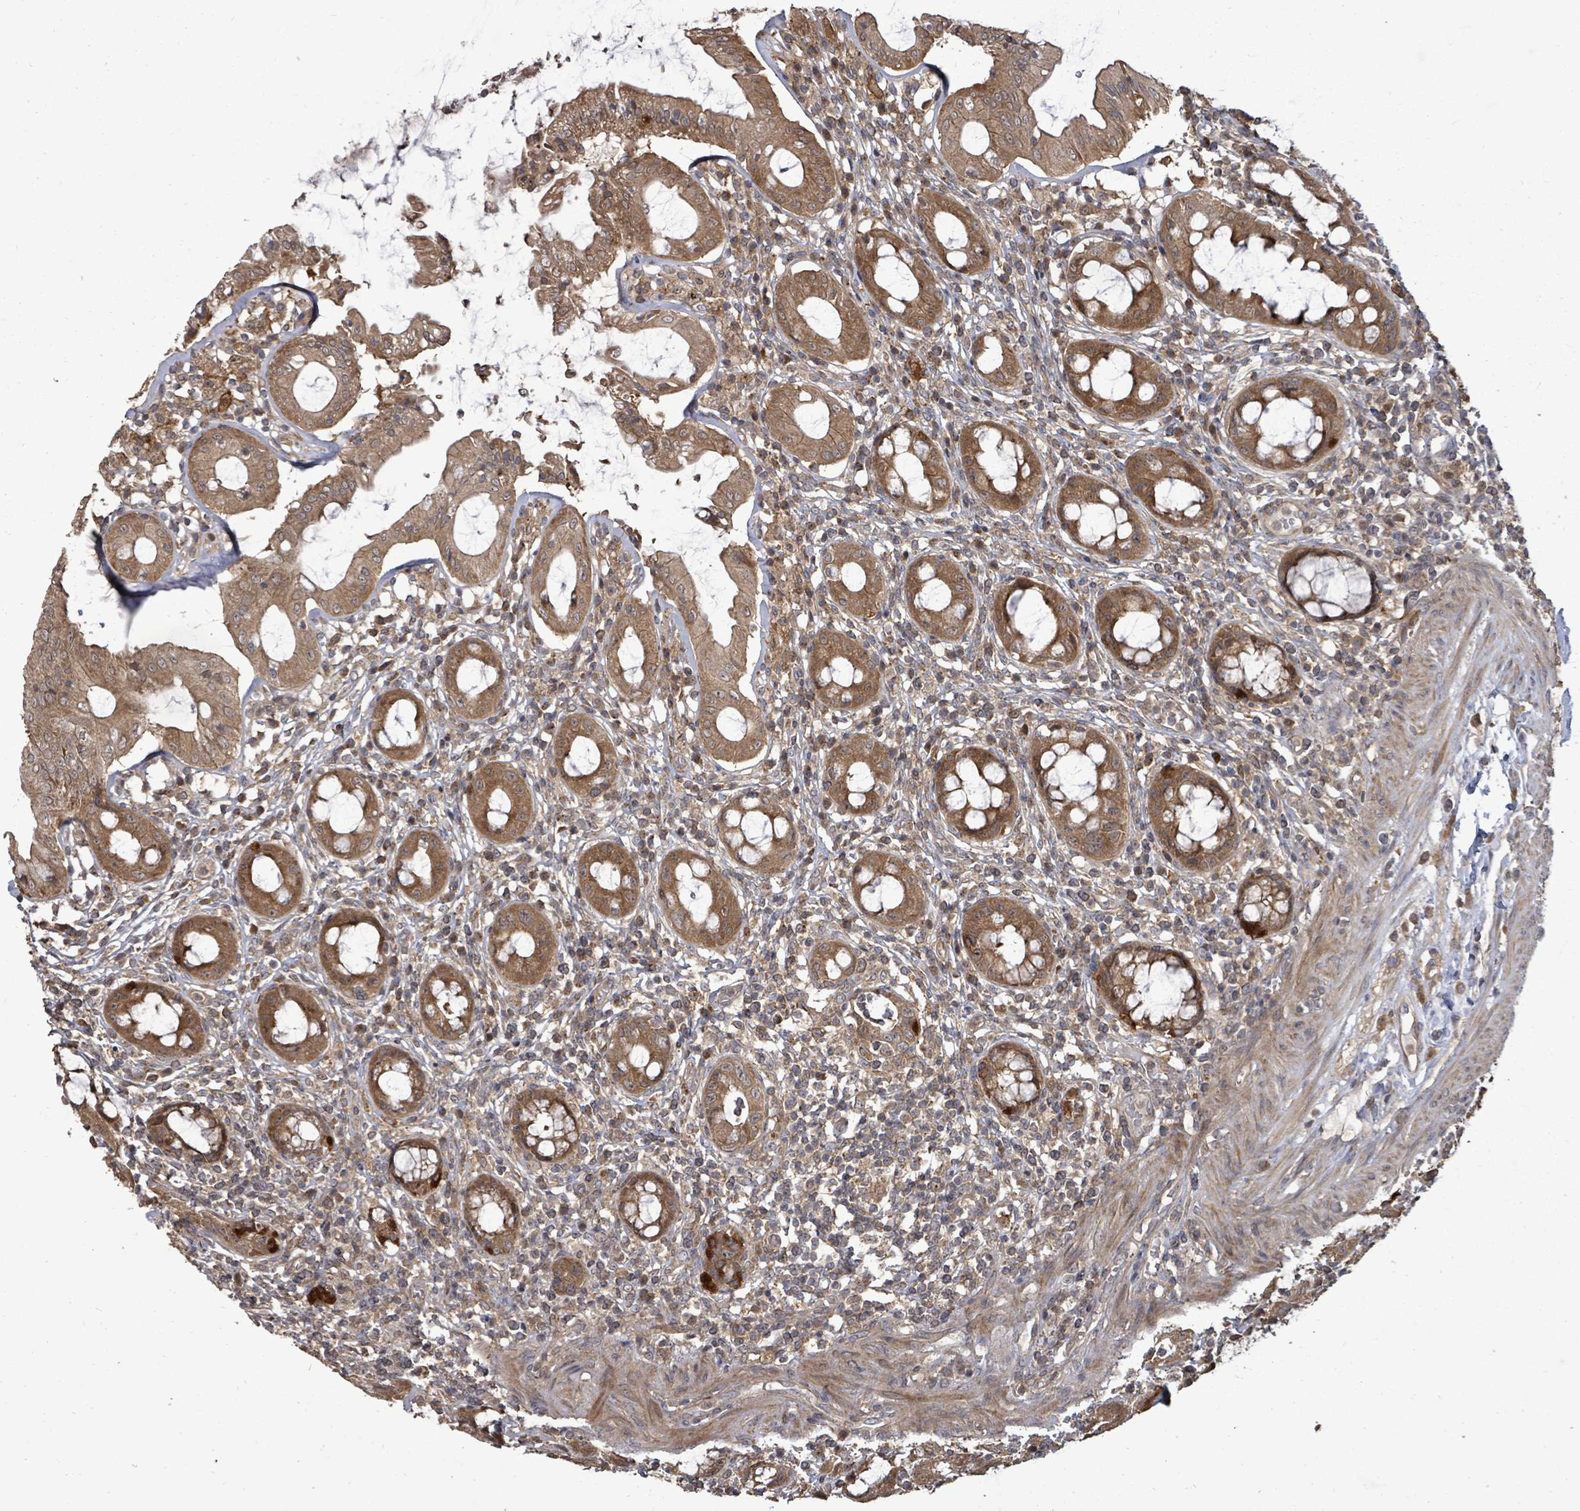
{"staining": {"intensity": "strong", "quantity": ">75%", "location": "cytoplasmic/membranous"}, "tissue": "rectum", "cell_type": "Glandular cells", "image_type": "normal", "snomed": [{"axis": "morphology", "description": "Normal tissue, NOS"}, {"axis": "topography", "description": "Rectum"}], "caption": "Immunohistochemistry histopathology image of unremarkable human rectum stained for a protein (brown), which reveals high levels of strong cytoplasmic/membranous positivity in approximately >75% of glandular cells.", "gene": "EIF3CL", "patient": {"sex": "female", "age": 57}}